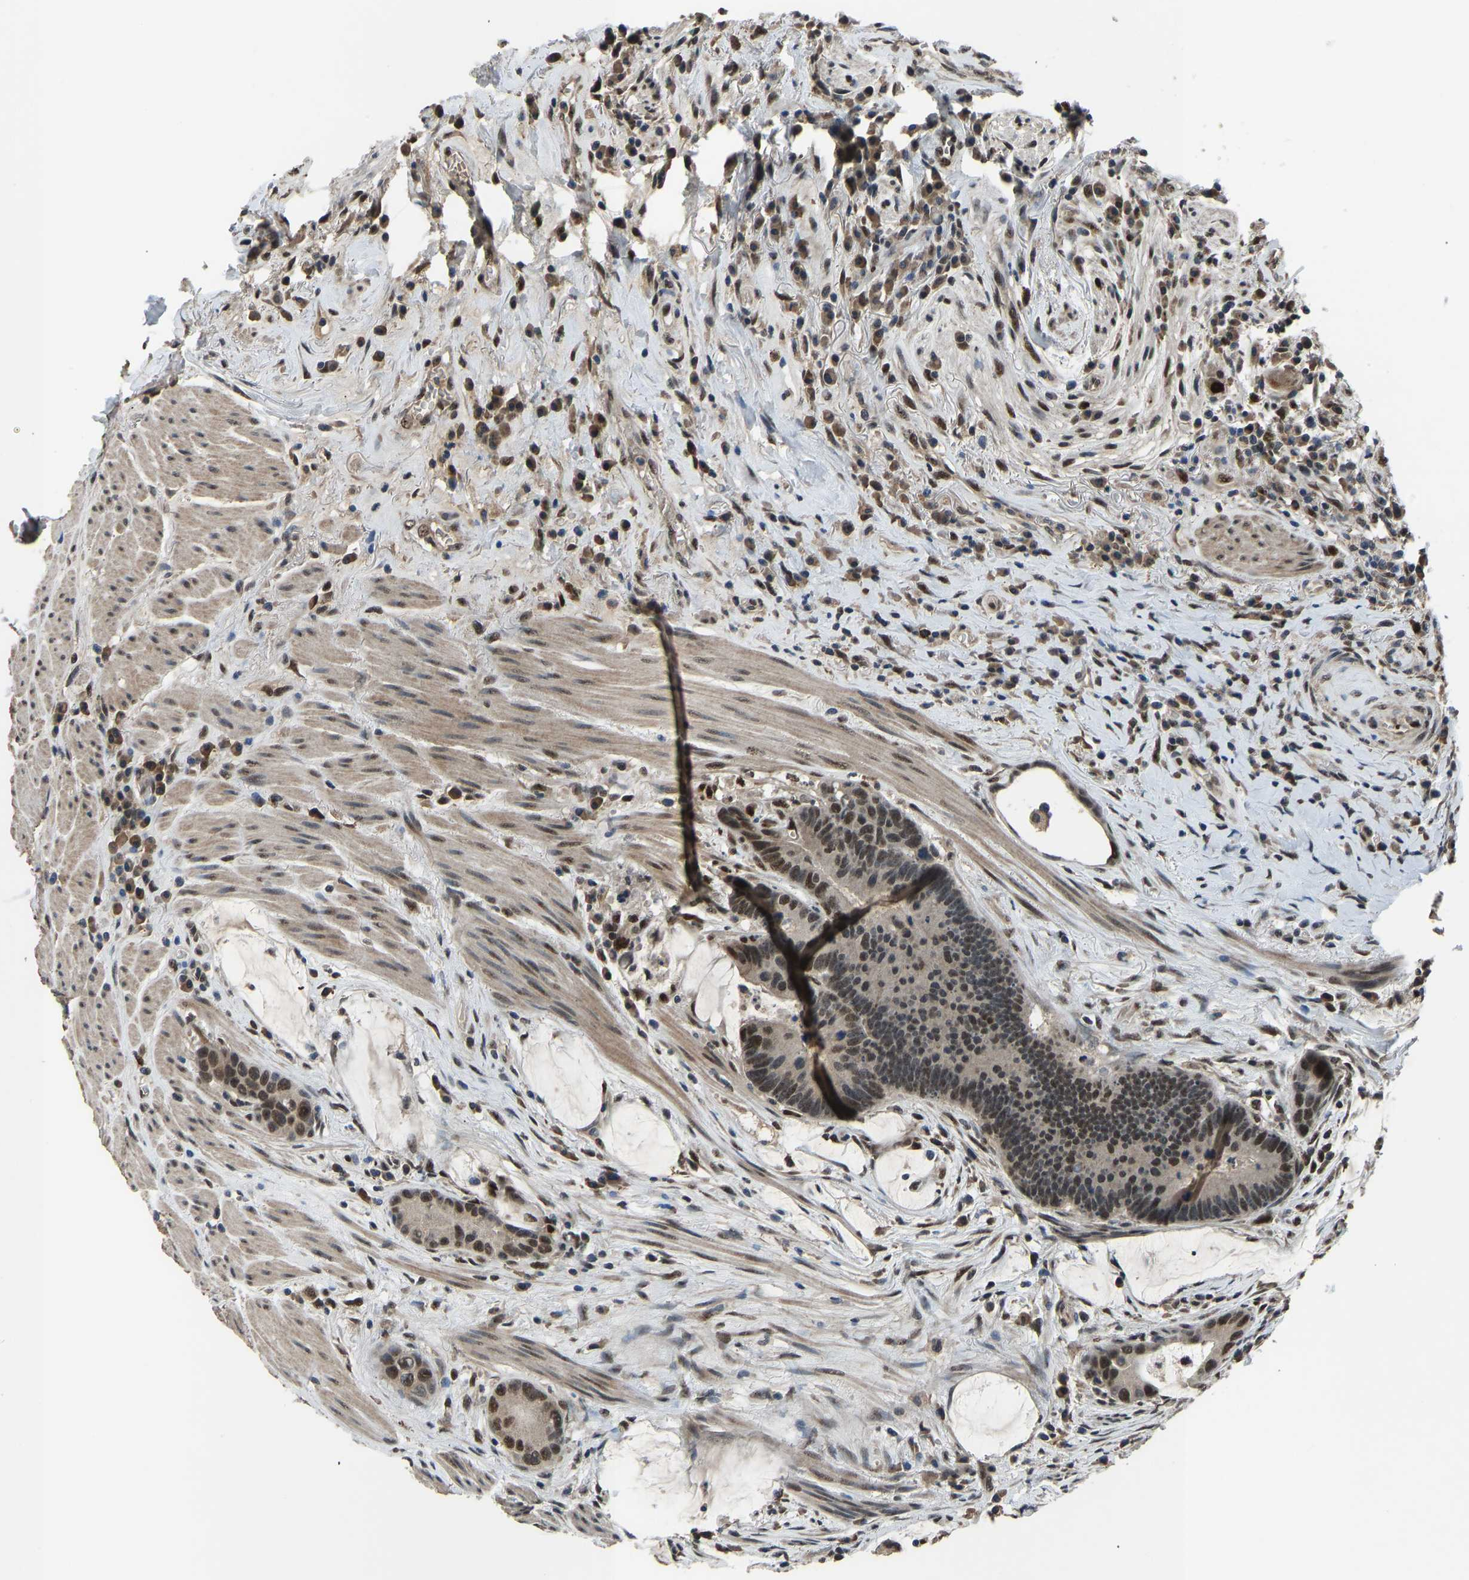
{"staining": {"intensity": "strong", "quantity": "25%-75%", "location": "nuclear"}, "tissue": "colorectal cancer", "cell_type": "Tumor cells", "image_type": "cancer", "snomed": [{"axis": "morphology", "description": "Adenocarcinoma, NOS"}, {"axis": "topography", "description": "Rectum"}], "caption": "About 25%-75% of tumor cells in colorectal cancer (adenocarcinoma) show strong nuclear protein expression as visualized by brown immunohistochemical staining.", "gene": "FOS", "patient": {"sex": "female", "age": 89}}